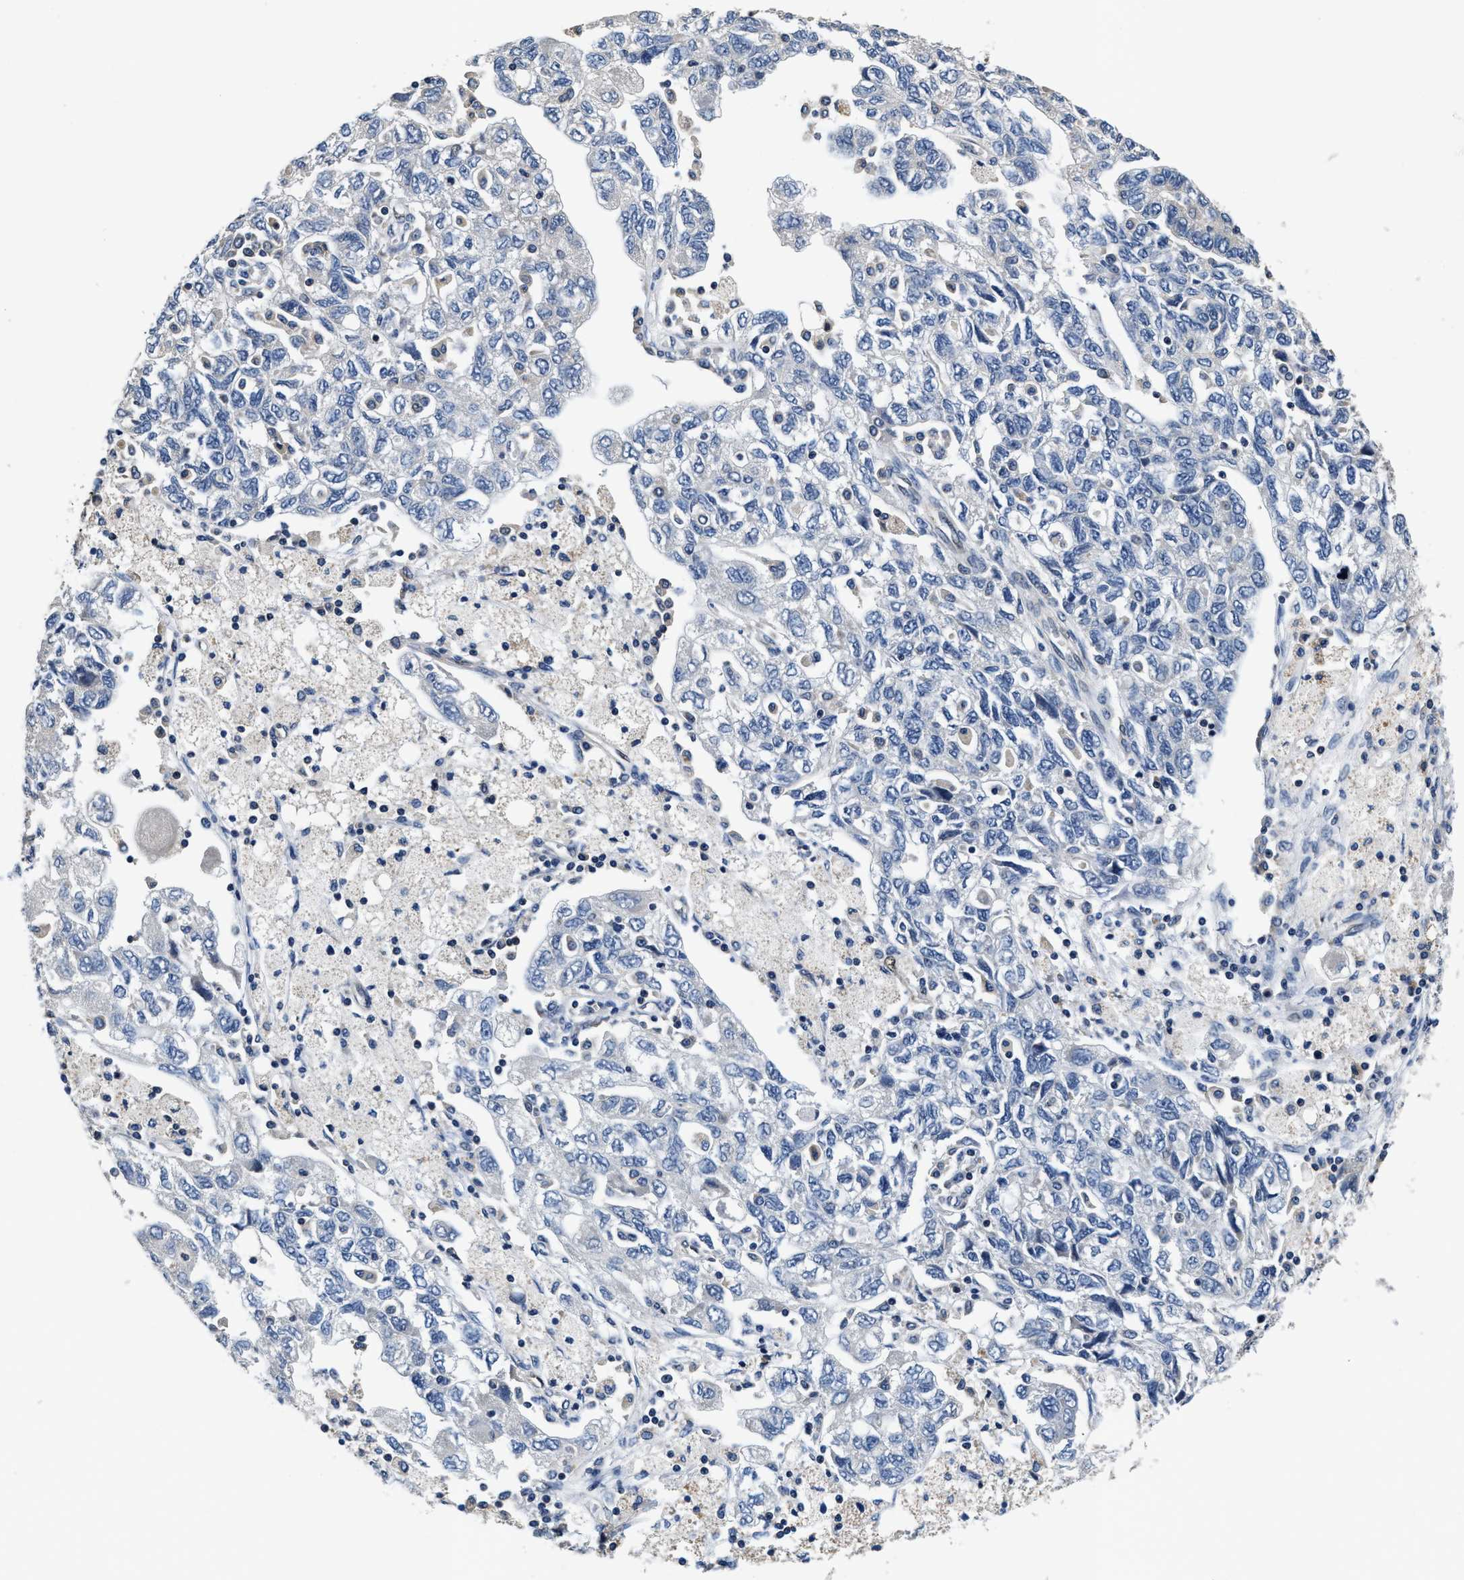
{"staining": {"intensity": "negative", "quantity": "none", "location": "none"}, "tissue": "ovarian cancer", "cell_type": "Tumor cells", "image_type": "cancer", "snomed": [{"axis": "morphology", "description": "Carcinoma, NOS"}, {"axis": "morphology", "description": "Cystadenocarcinoma, serous, NOS"}, {"axis": "topography", "description": "Ovary"}], "caption": "IHC image of carcinoma (ovarian) stained for a protein (brown), which exhibits no staining in tumor cells. (Brightfield microscopy of DAB (3,3'-diaminobenzidine) immunohistochemistry at high magnification).", "gene": "ANKIB1", "patient": {"sex": "female", "age": 69}}